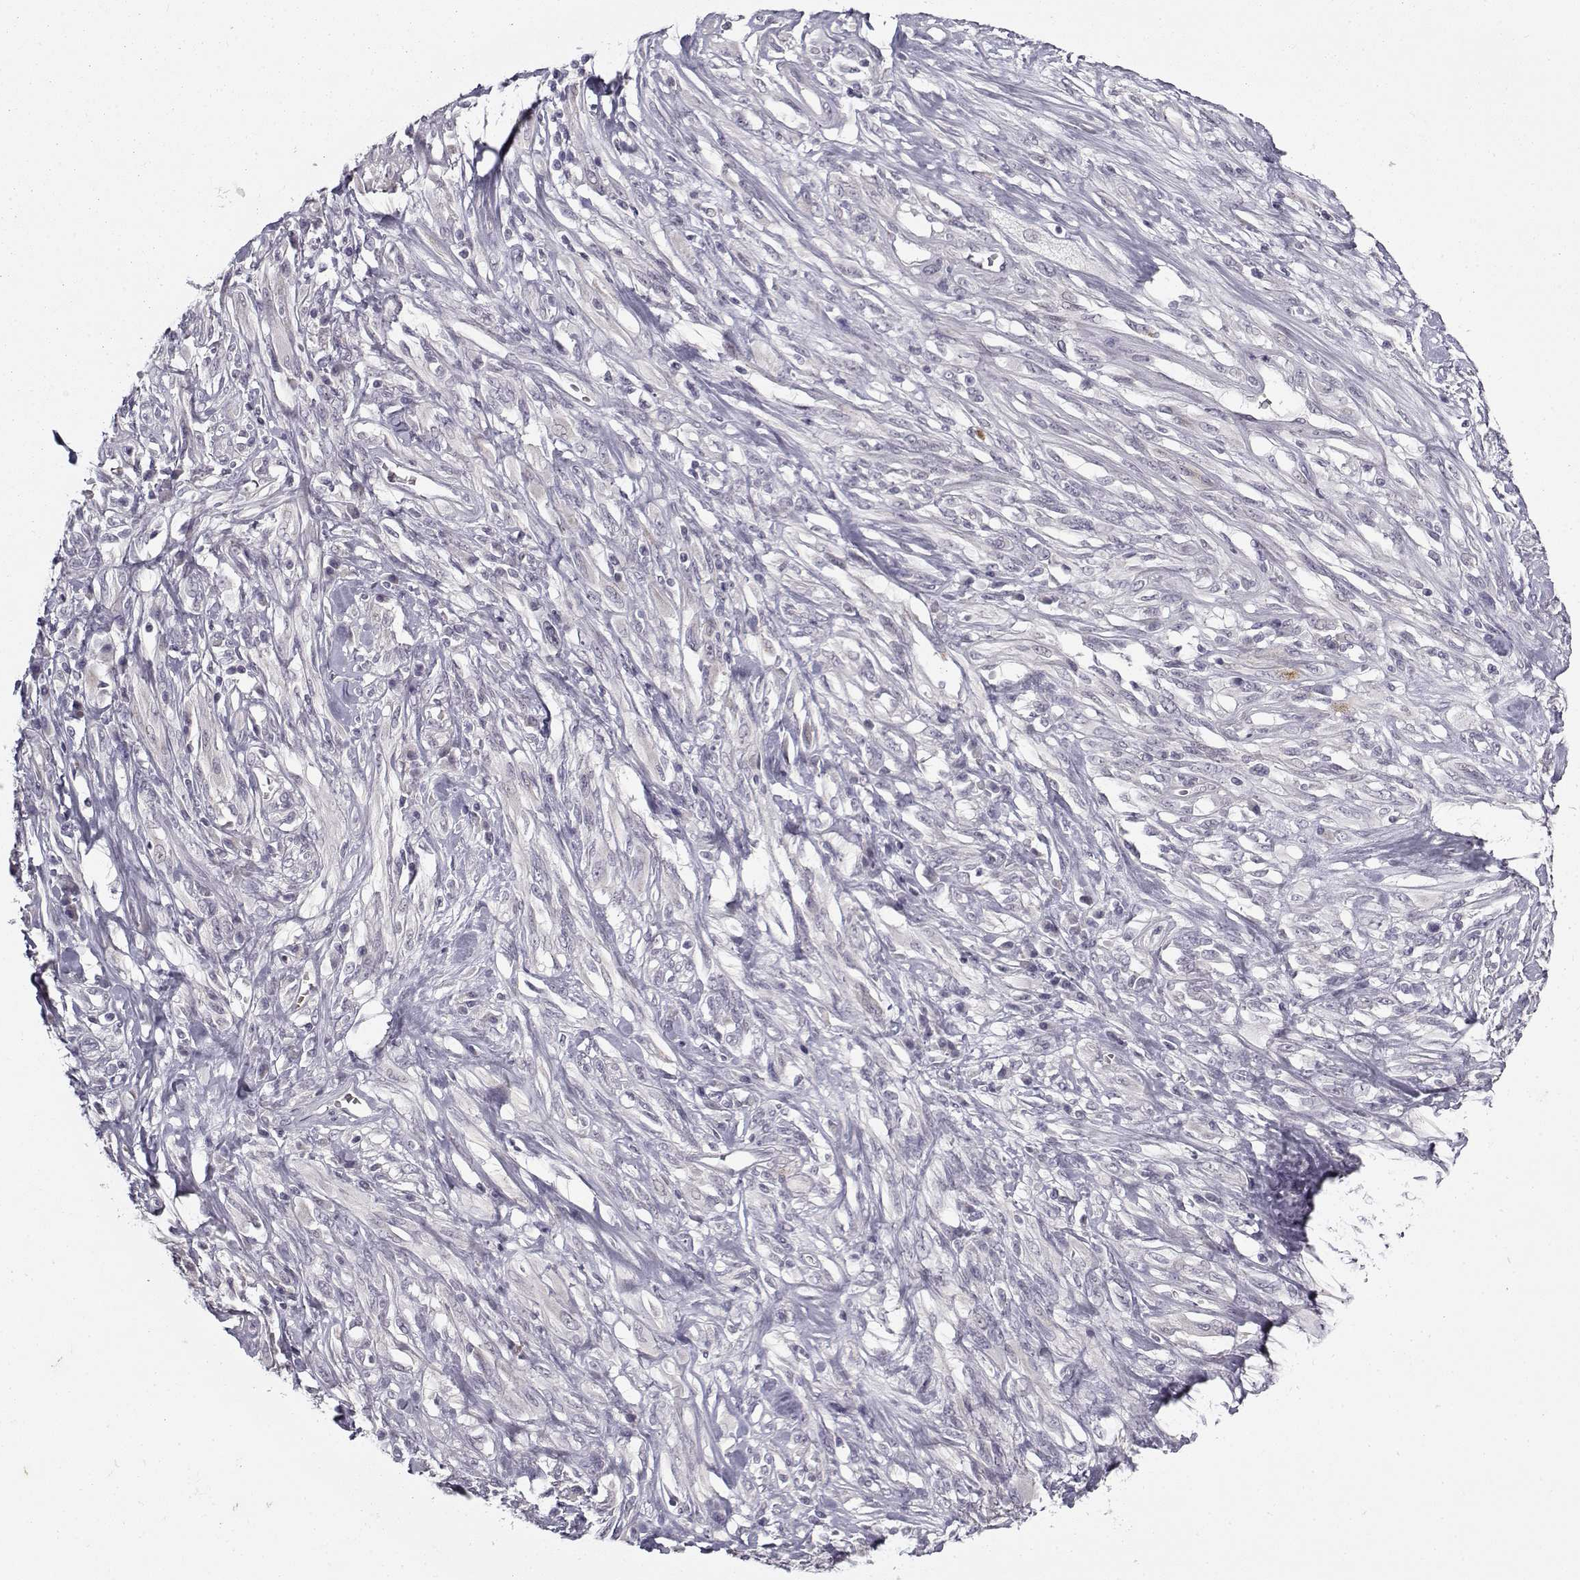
{"staining": {"intensity": "negative", "quantity": "none", "location": "none"}, "tissue": "melanoma", "cell_type": "Tumor cells", "image_type": "cancer", "snomed": [{"axis": "morphology", "description": "Malignant melanoma, NOS"}, {"axis": "topography", "description": "Skin"}], "caption": "IHC of human melanoma reveals no expression in tumor cells. (DAB (3,3'-diaminobenzidine) IHC, high magnification).", "gene": "SNCA", "patient": {"sex": "female", "age": 91}}